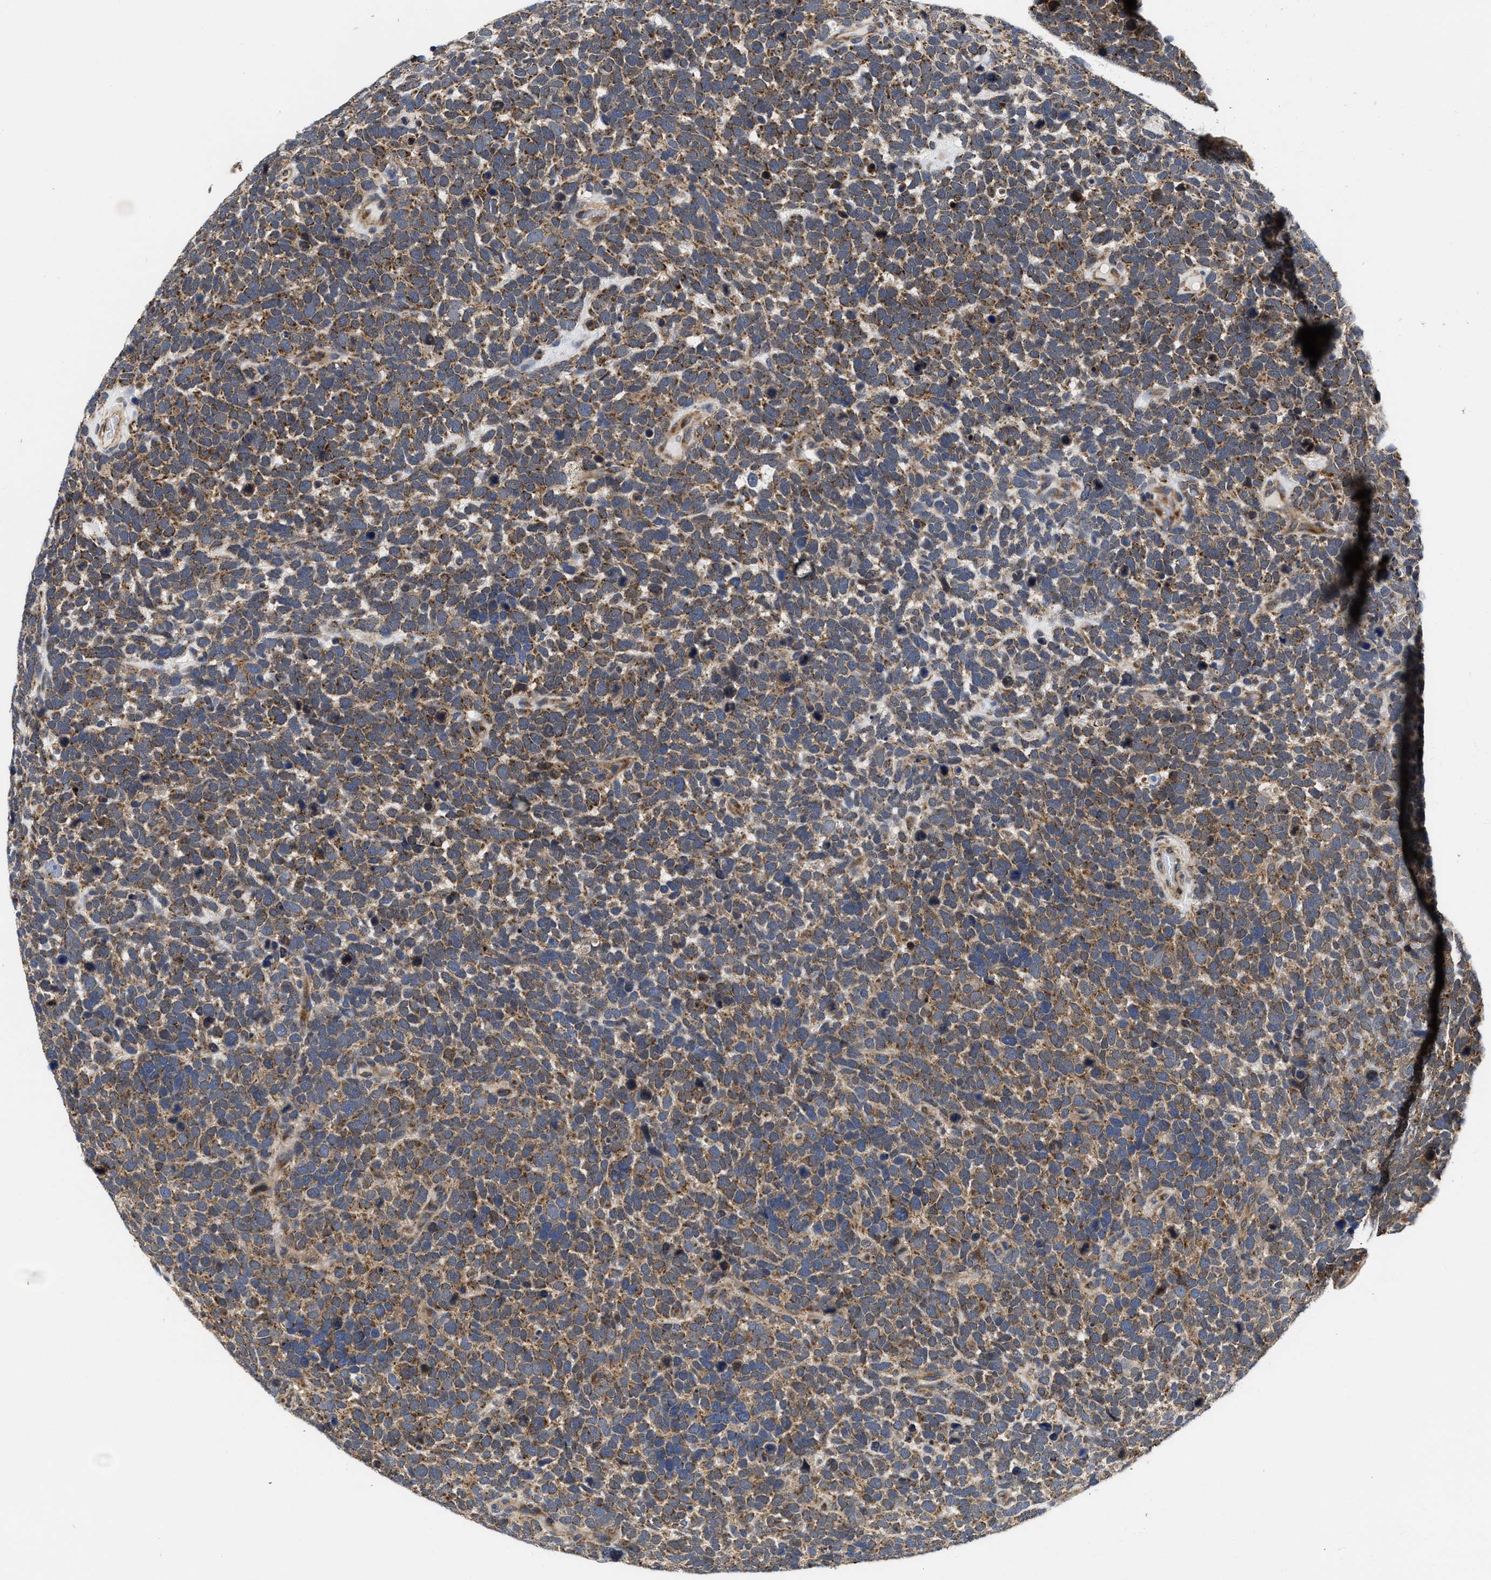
{"staining": {"intensity": "moderate", "quantity": ">75%", "location": "cytoplasmic/membranous"}, "tissue": "urothelial cancer", "cell_type": "Tumor cells", "image_type": "cancer", "snomed": [{"axis": "morphology", "description": "Urothelial carcinoma, High grade"}, {"axis": "topography", "description": "Urinary bladder"}], "caption": "Protein expression analysis of human high-grade urothelial carcinoma reveals moderate cytoplasmic/membranous positivity in about >75% of tumor cells.", "gene": "TRAF6", "patient": {"sex": "female", "age": 82}}